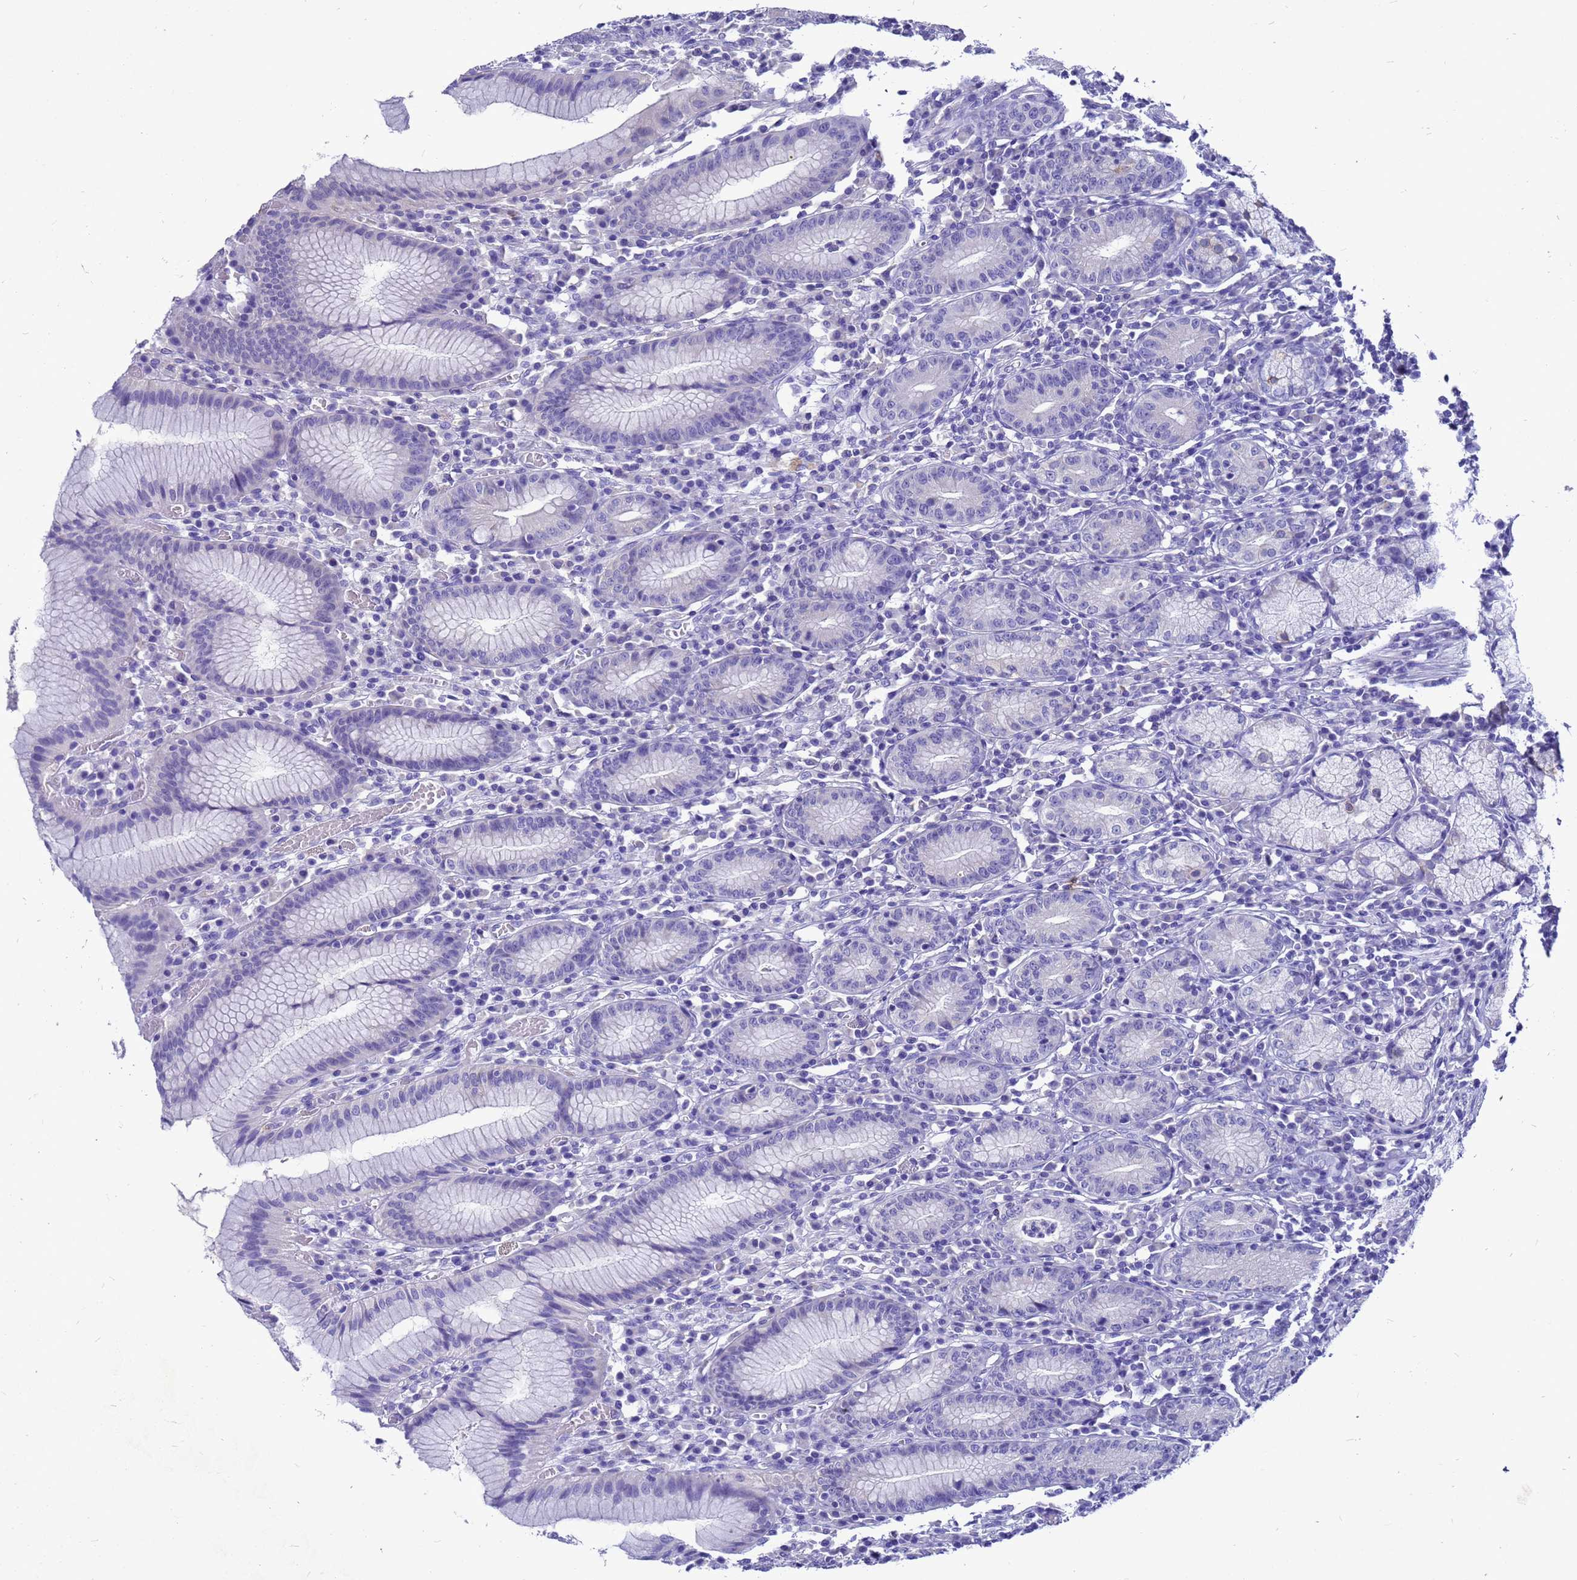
{"staining": {"intensity": "weak", "quantity": "<25%", "location": "cytoplasmic/membranous"}, "tissue": "stomach", "cell_type": "Glandular cells", "image_type": "normal", "snomed": [{"axis": "morphology", "description": "Normal tissue, NOS"}, {"axis": "topography", "description": "Stomach"}], "caption": "This histopathology image is of unremarkable stomach stained with immunohistochemistry (IHC) to label a protein in brown with the nuclei are counter-stained blue. There is no expression in glandular cells.", "gene": "MS4A13", "patient": {"sex": "male", "age": 55}}